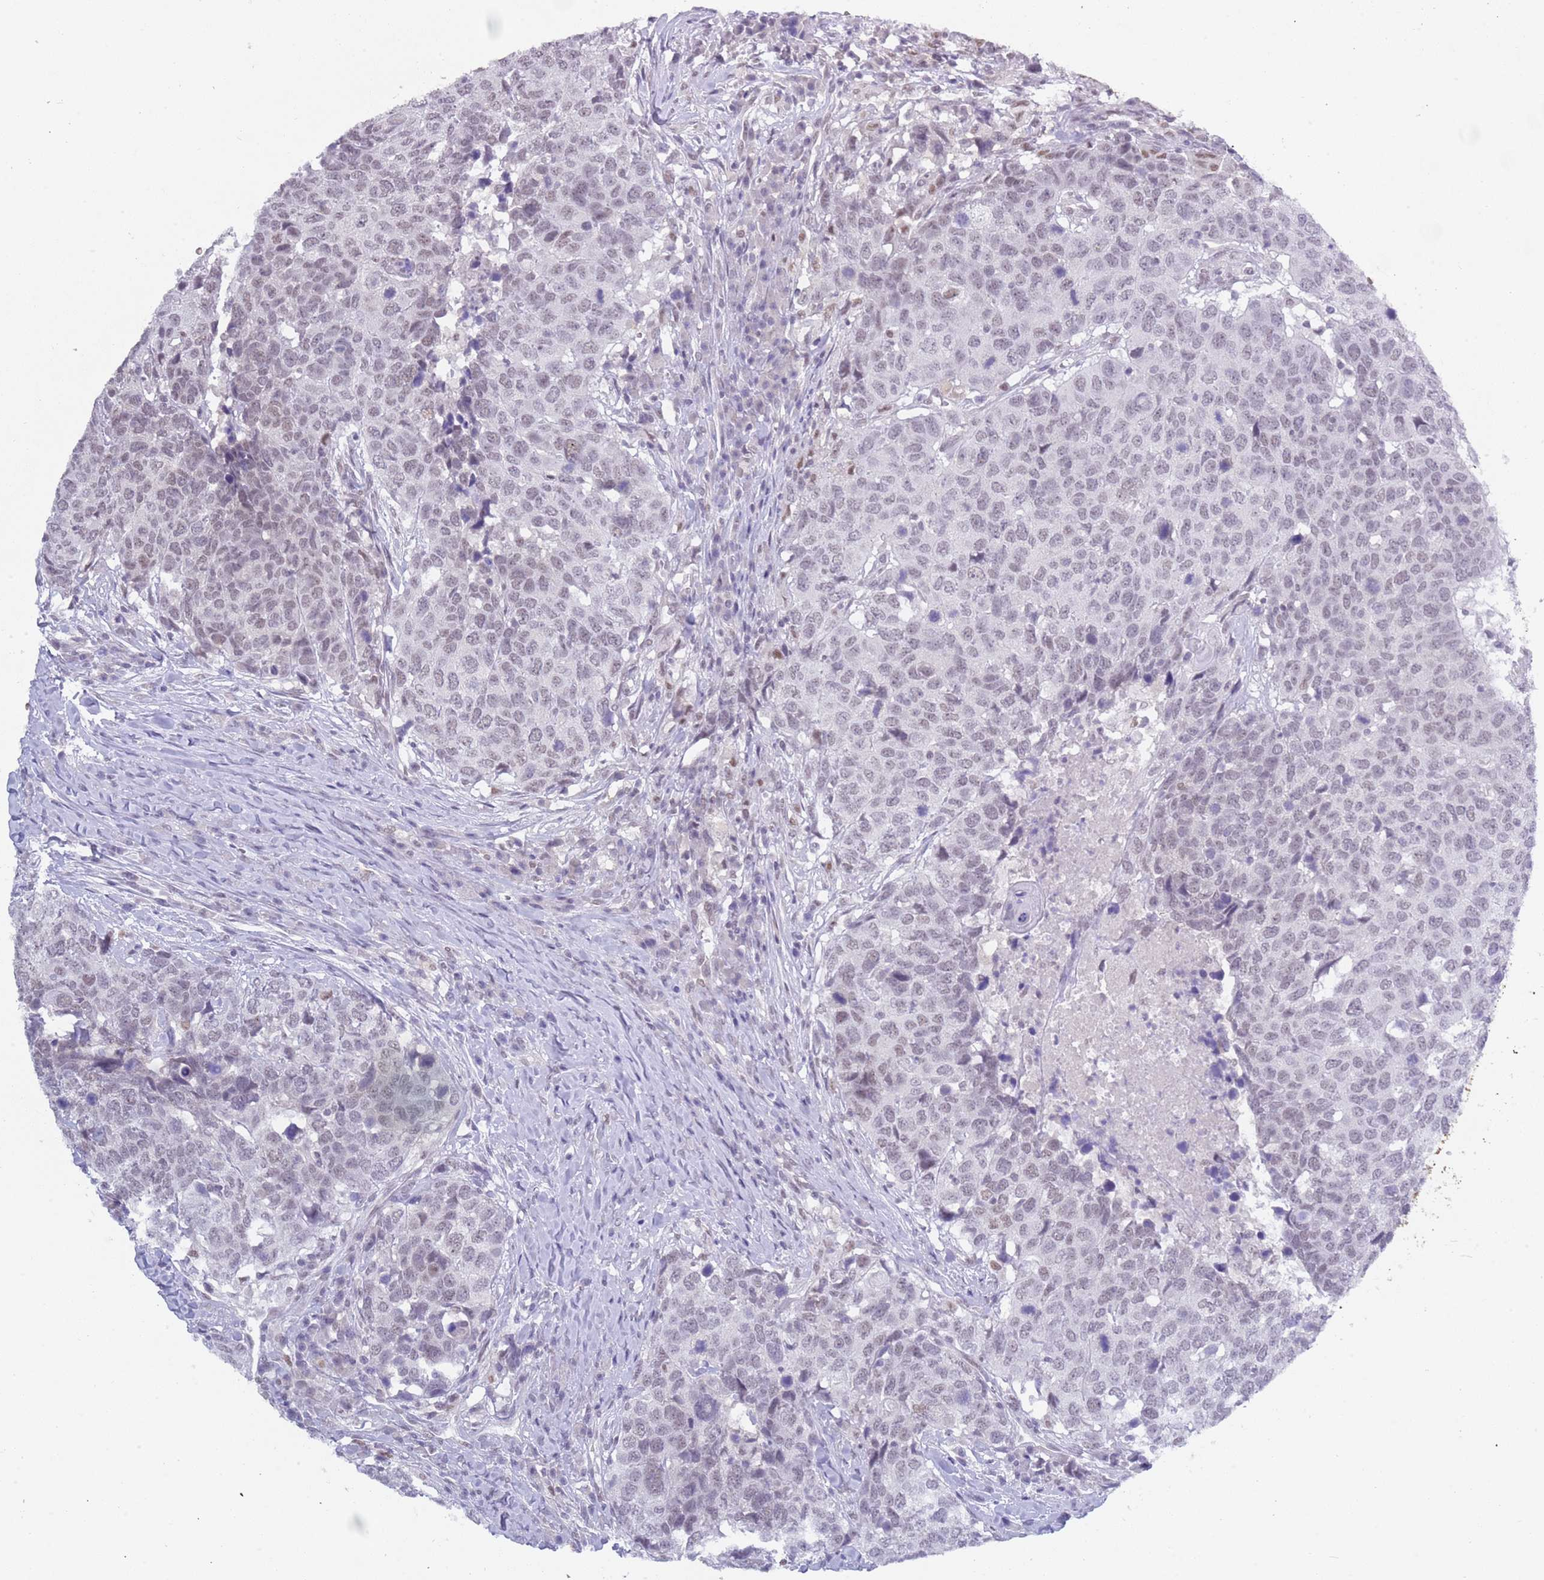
{"staining": {"intensity": "negative", "quantity": "none", "location": "none"}, "tissue": "head and neck cancer", "cell_type": "Tumor cells", "image_type": "cancer", "snomed": [{"axis": "morphology", "description": "Normal tissue, NOS"}, {"axis": "morphology", "description": "Squamous cell carcinoma, NOS"}, {"axis": "topography", "description": "Skeletal muscle"}, {"axis": "topography", "description": "Vascular tissue"}, {"axis": "topography", "description": "Peripheral nerve tissue"}, {"axis": "topography", "description": "Head-Neck"}], "caption": "This is an immunohistochemistry histopathology image of head and neck cancer (squamous cell carcinoma). There is no positivity in tumor cells.", "gene": "SEPHS2", "patient": {"sex": "male", "age": 66}}